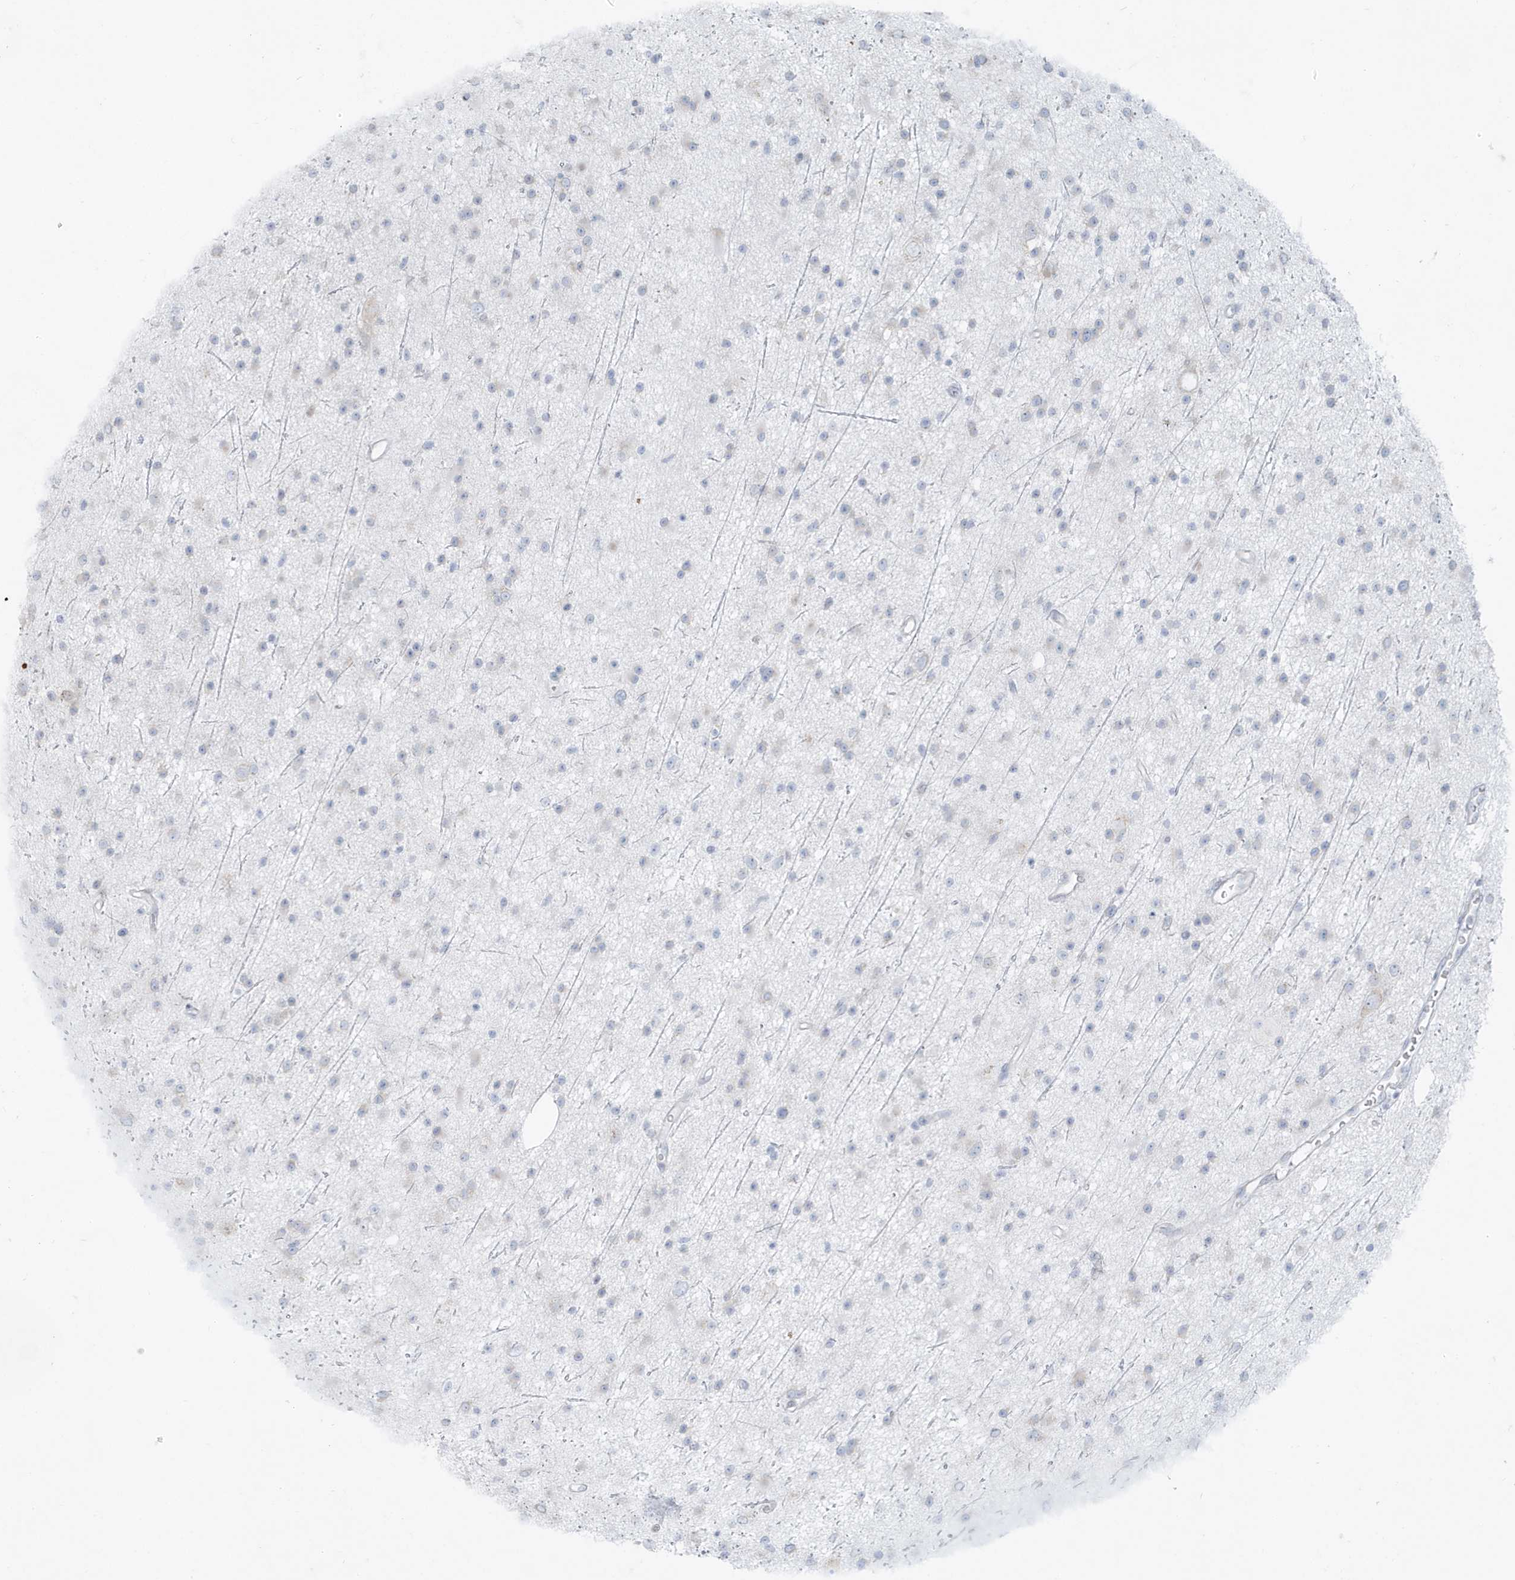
{"staining": {"intensity": "negative", "quantity": "none", "location": "none"}, "tissue": "glioma", "cell_type": "Tumor cells", "image_type": "cancer", "snomed": [{"axis": "morphology", "description": "Glioma, malignant, Low grade"}, {"axis": "topography", "description": "Cerebral cortex"}], "caption": "The image shows no significant staining in tumor cells of glioma. (Brightfield microscopy of DAB immunohistochemistry (IHC) at high magnification).", "gene": "CCNJ", "patient": {"sex": "female", "age": 39}}